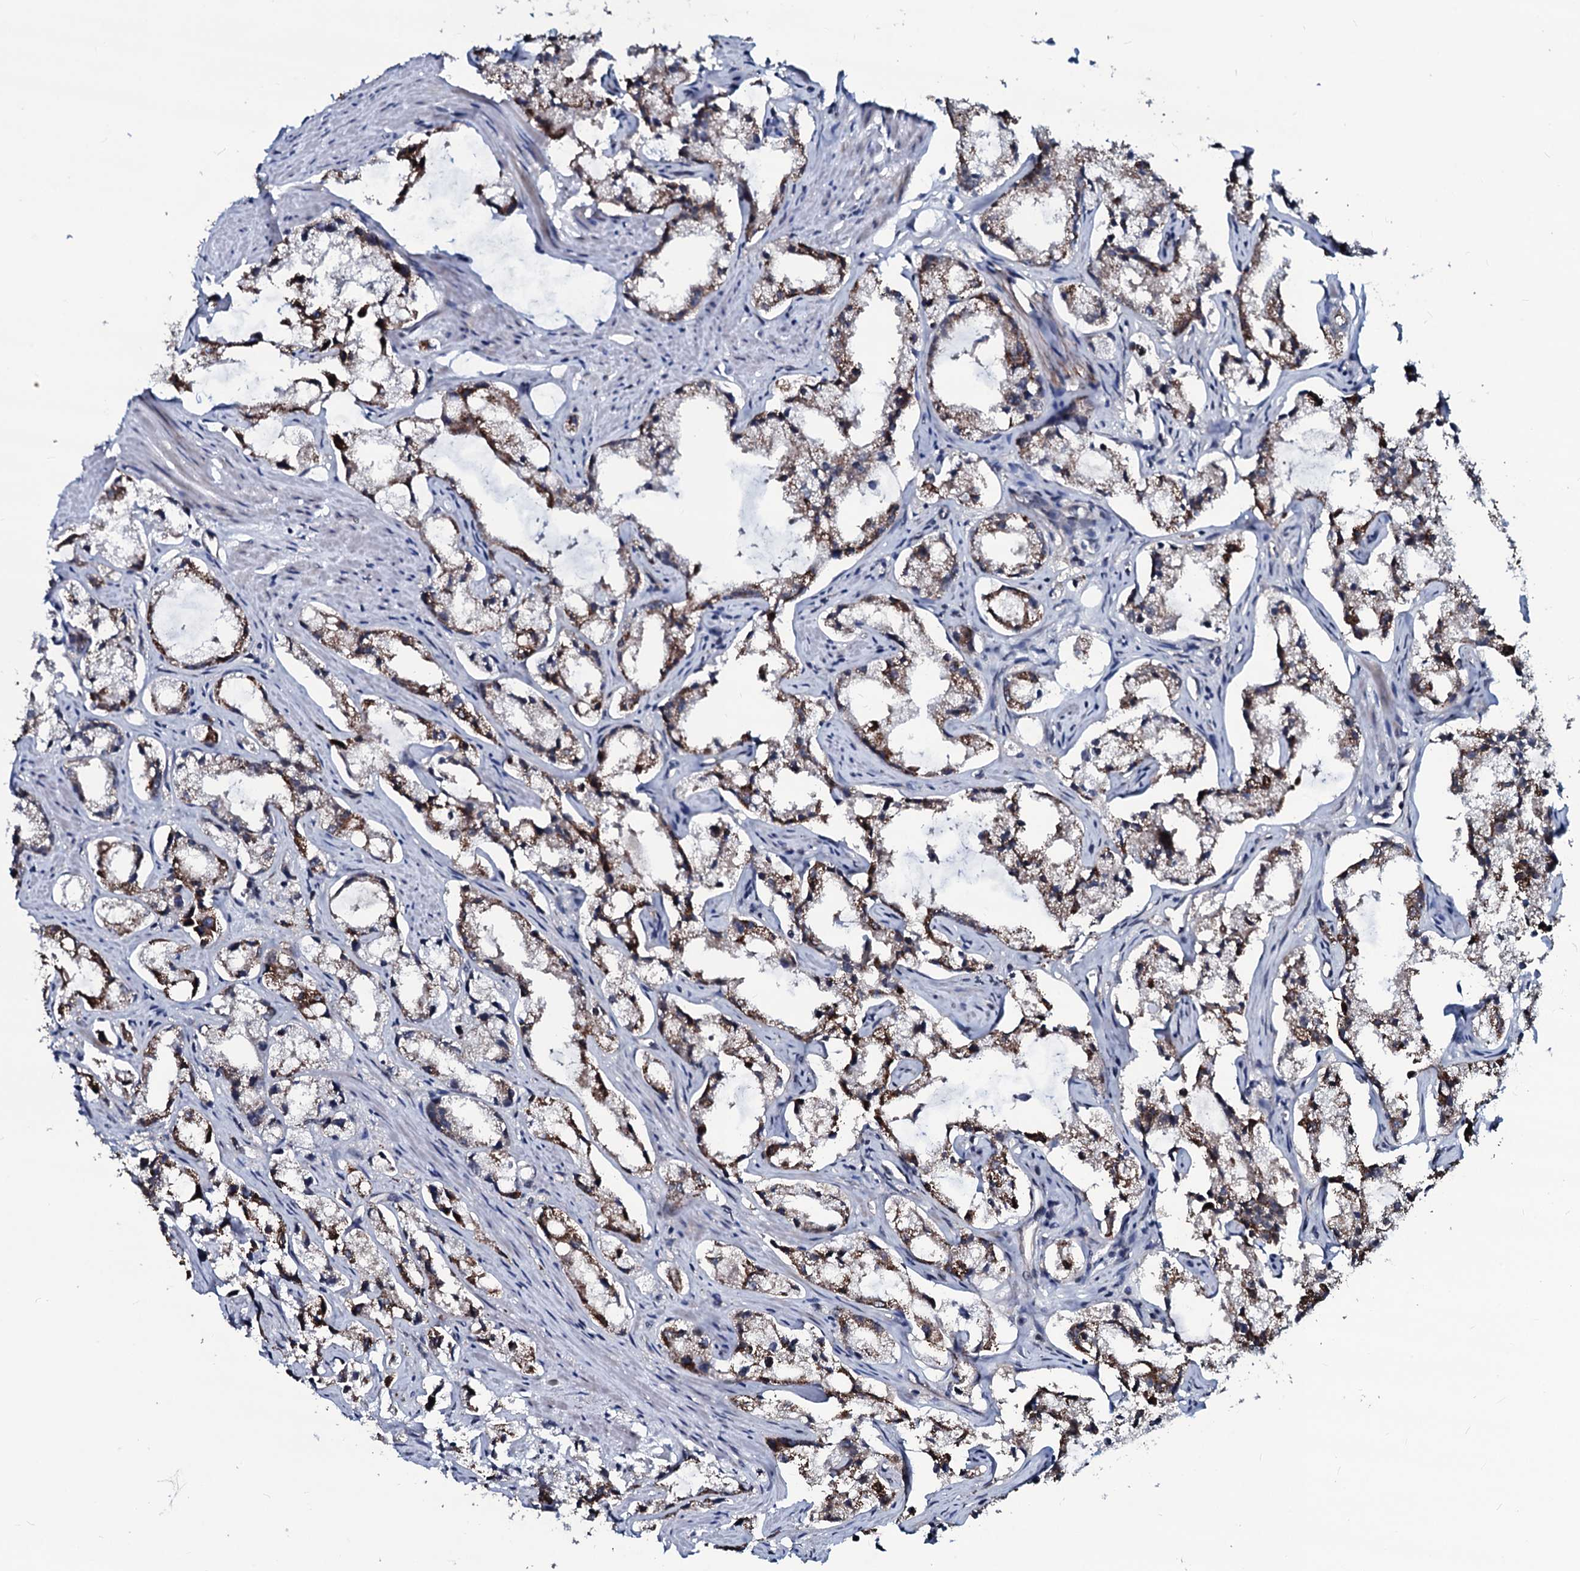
{"staining": {"intensity": "moderate", "quantity": "25%-75%", "location": "cytoplasmic/membranous"}, "tissue": "prostate cancer", "cell_type": "Tumor cells", "image_type": "cancer", "snomed": [{"axis": "morphology", "description": "Adenocarcinoma, High grade"}, {"axis": "topography", "description": "Prostate"}], "caption": "The photomicrograph demonstrates immunohistochemical staining of high-grade adenocarcinoma (prostate). There is moderate cytoplasmic/membranous staining is appreciated in about 25%-75% of tumor cells.", "gene": "OGFOD2", "patient": {"sex": "male", "age": 66}}